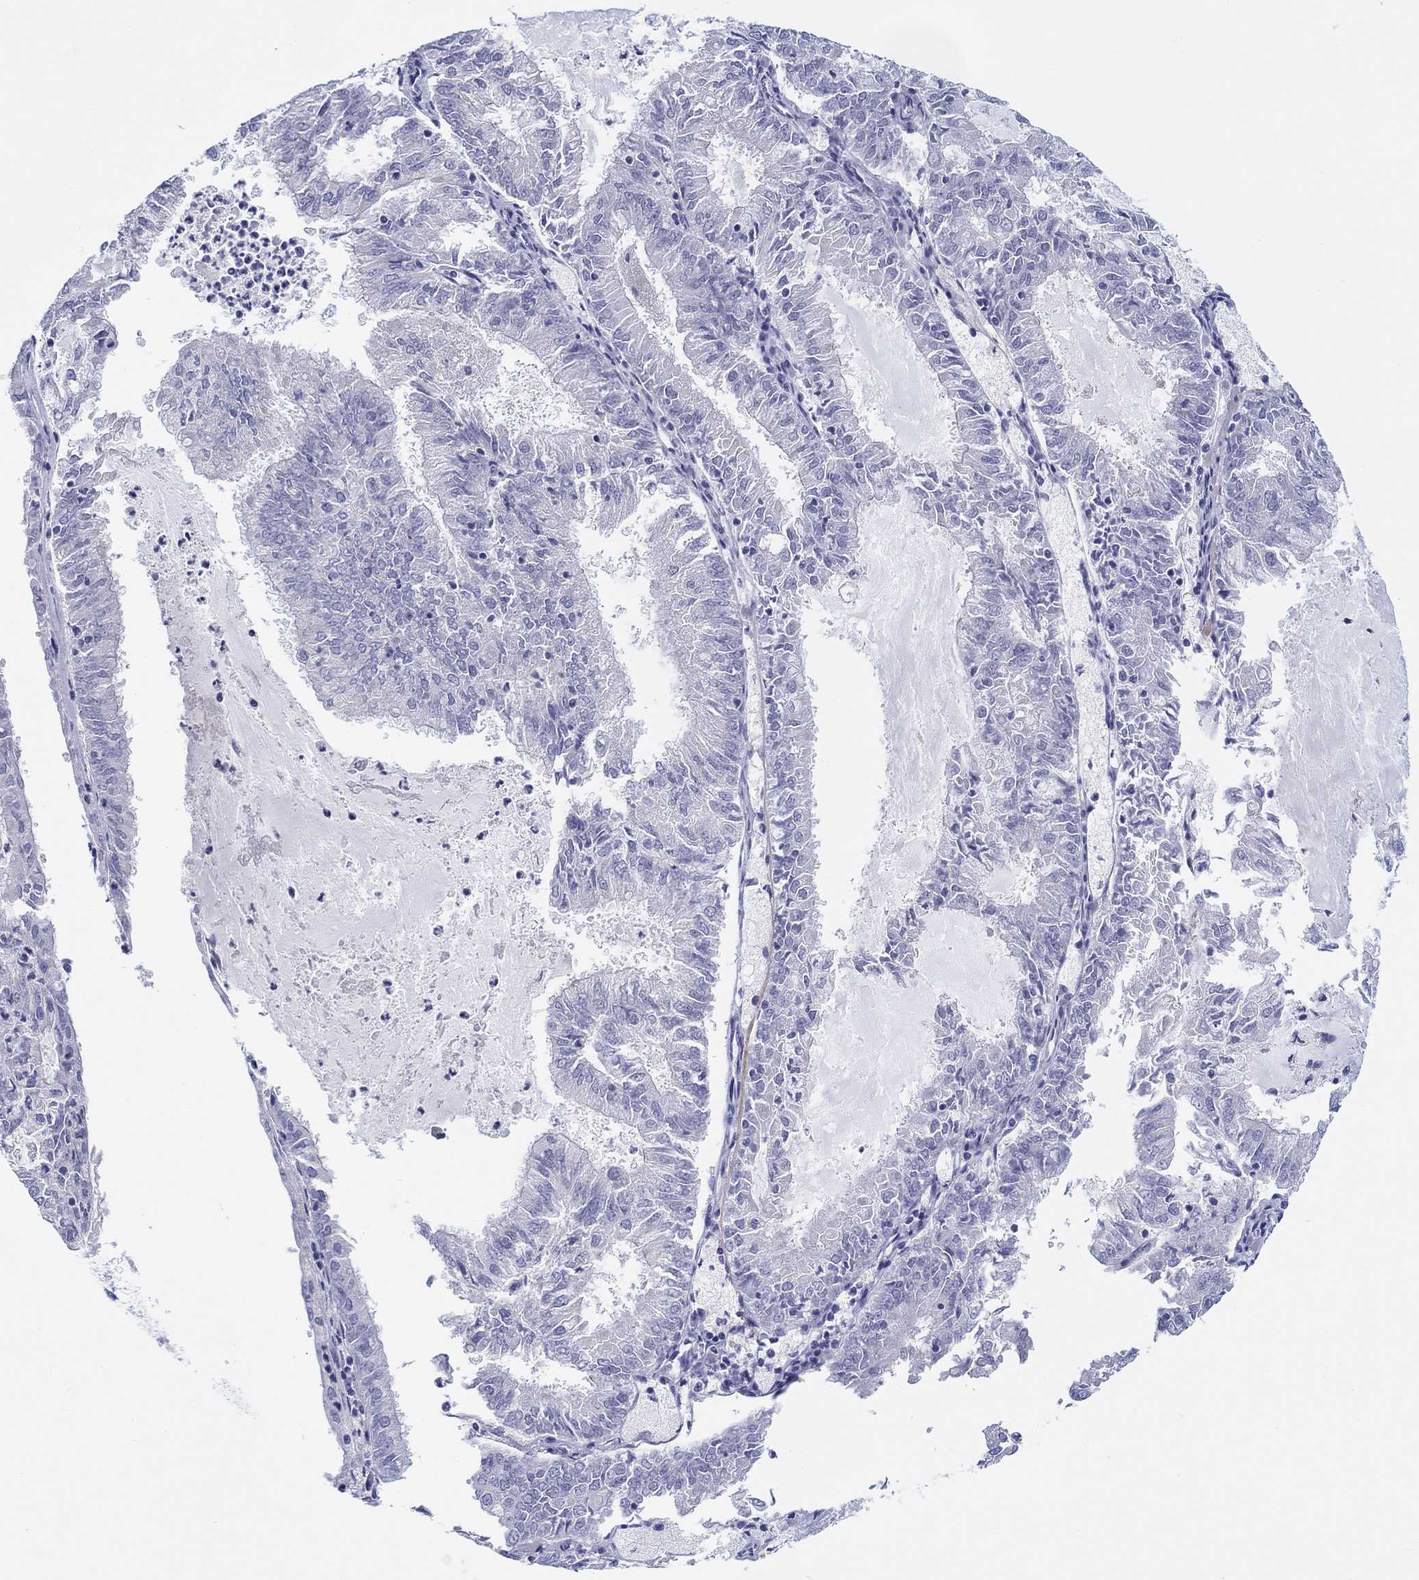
{"staining": {"intensity": "negative", "quantity": "none", "location": "none"}, "tissue": "endometrial cancer", "cell_type": "Tumor cells", "image_type": "cancer", "snomed": [{"axis": "morphology", "description": "Adenocarcinoma, NOS"}, {"axis": "topography", "description": "Endometrium"}], "caption": "IHC of endometrial adenocarcinoma displays no expression in tumor cells. (Brightfield microscopy of DAB IHC at high magnification).", "gene": "HAPLN4", "patient": {"sex": "female", "age": 57}}